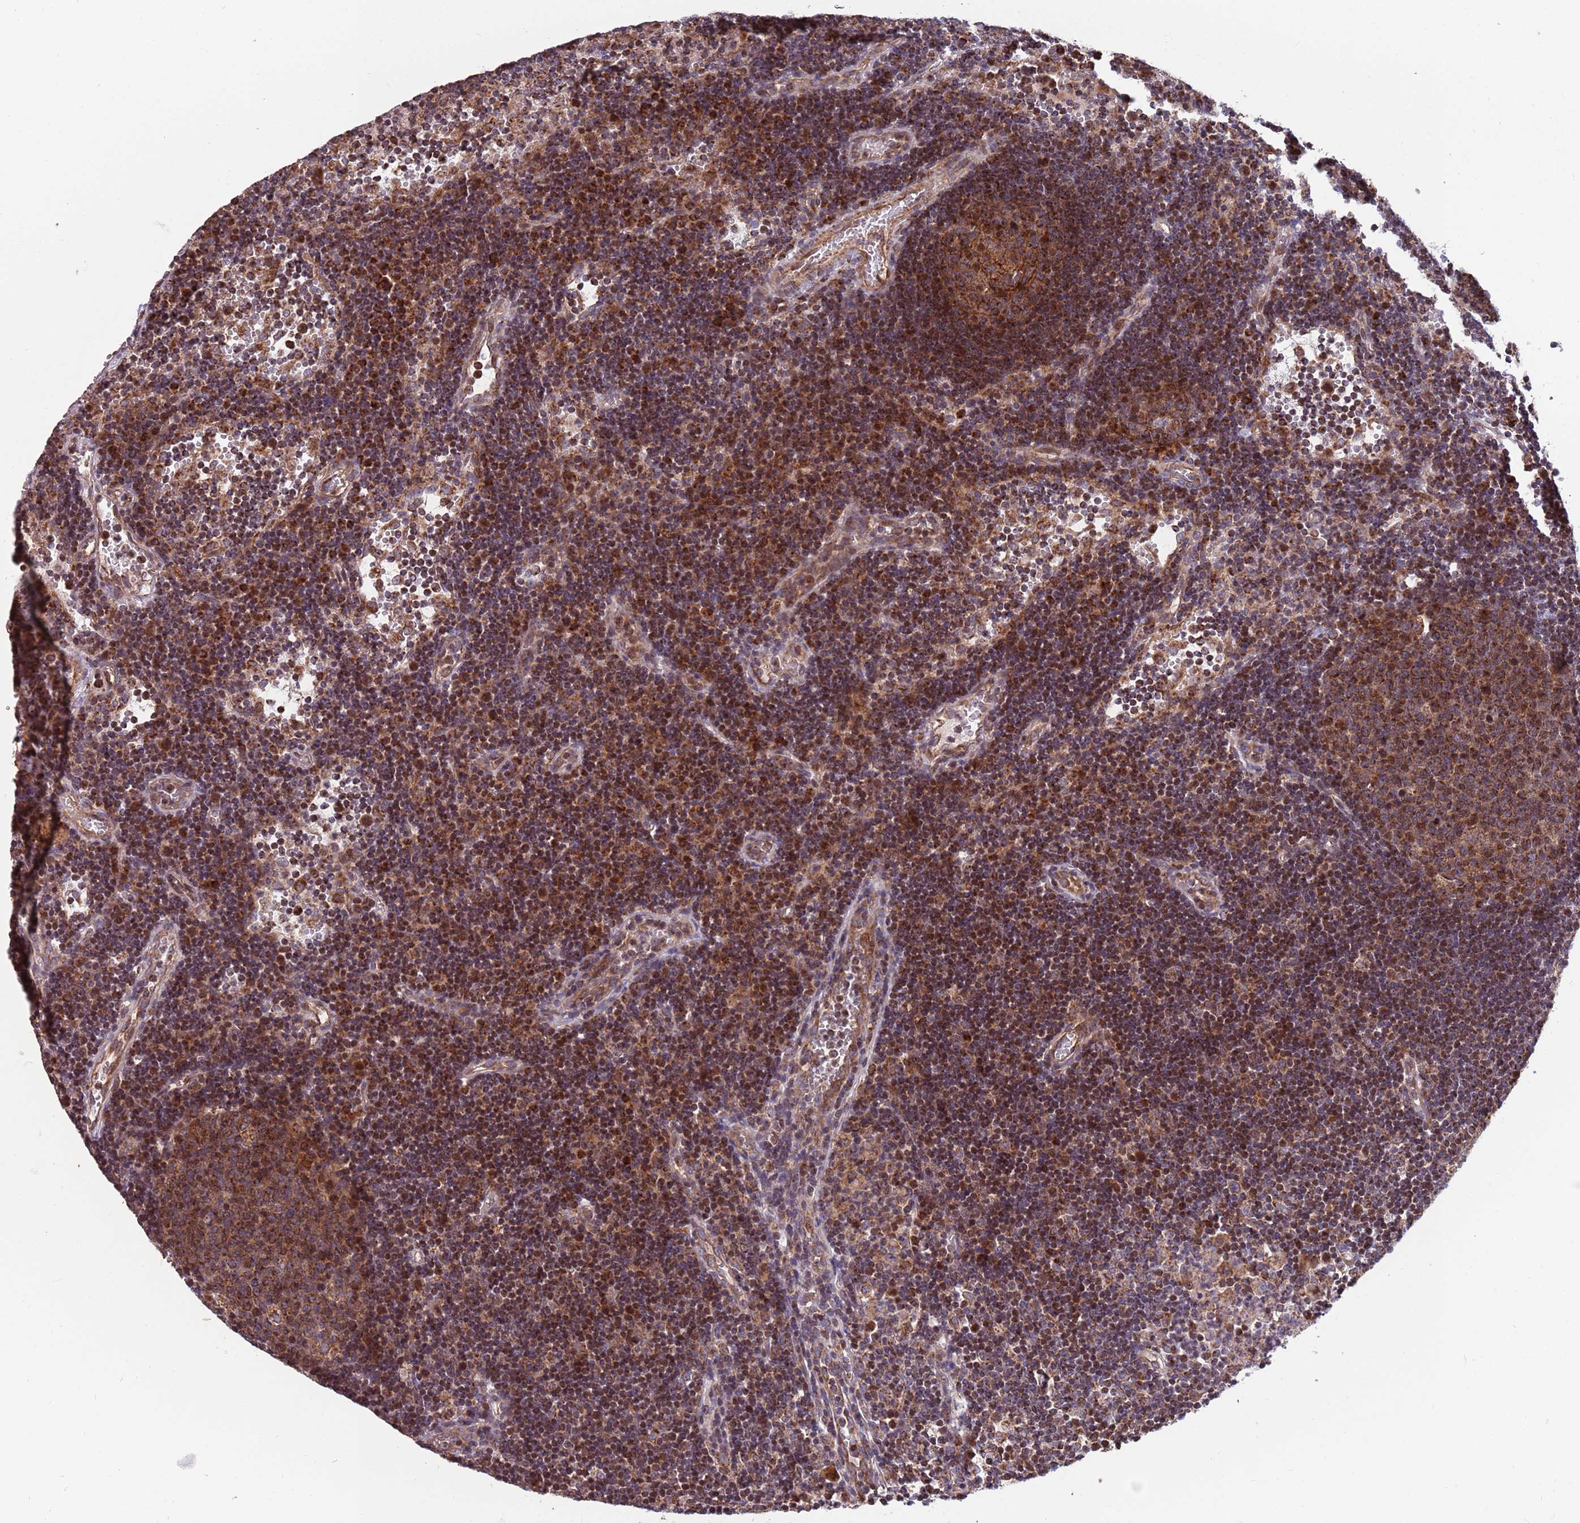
{"staining": {"intensity": "strong", "quantity": "25%-75%", "location": "cytoplasmic/membranous"}, "tissue": "lymph node", "cell_type": "Germinal center cells", "image_type": "normal", "snomed": [{"axis": "morphology", "description": "Normal tissue, NOS"}, {"axis": "topography", "description": "Lymph node"}], "caption": "Germinal center cells show high levels of strong cytoplasmic/membranous expression in approximately 25%-75% of cells in benign human lymph node. Ihc stains the protein in brown and the nuclei are stained blue.", "gene": "ATP5PD", "patient": {"sex": "male", "age": 62}}